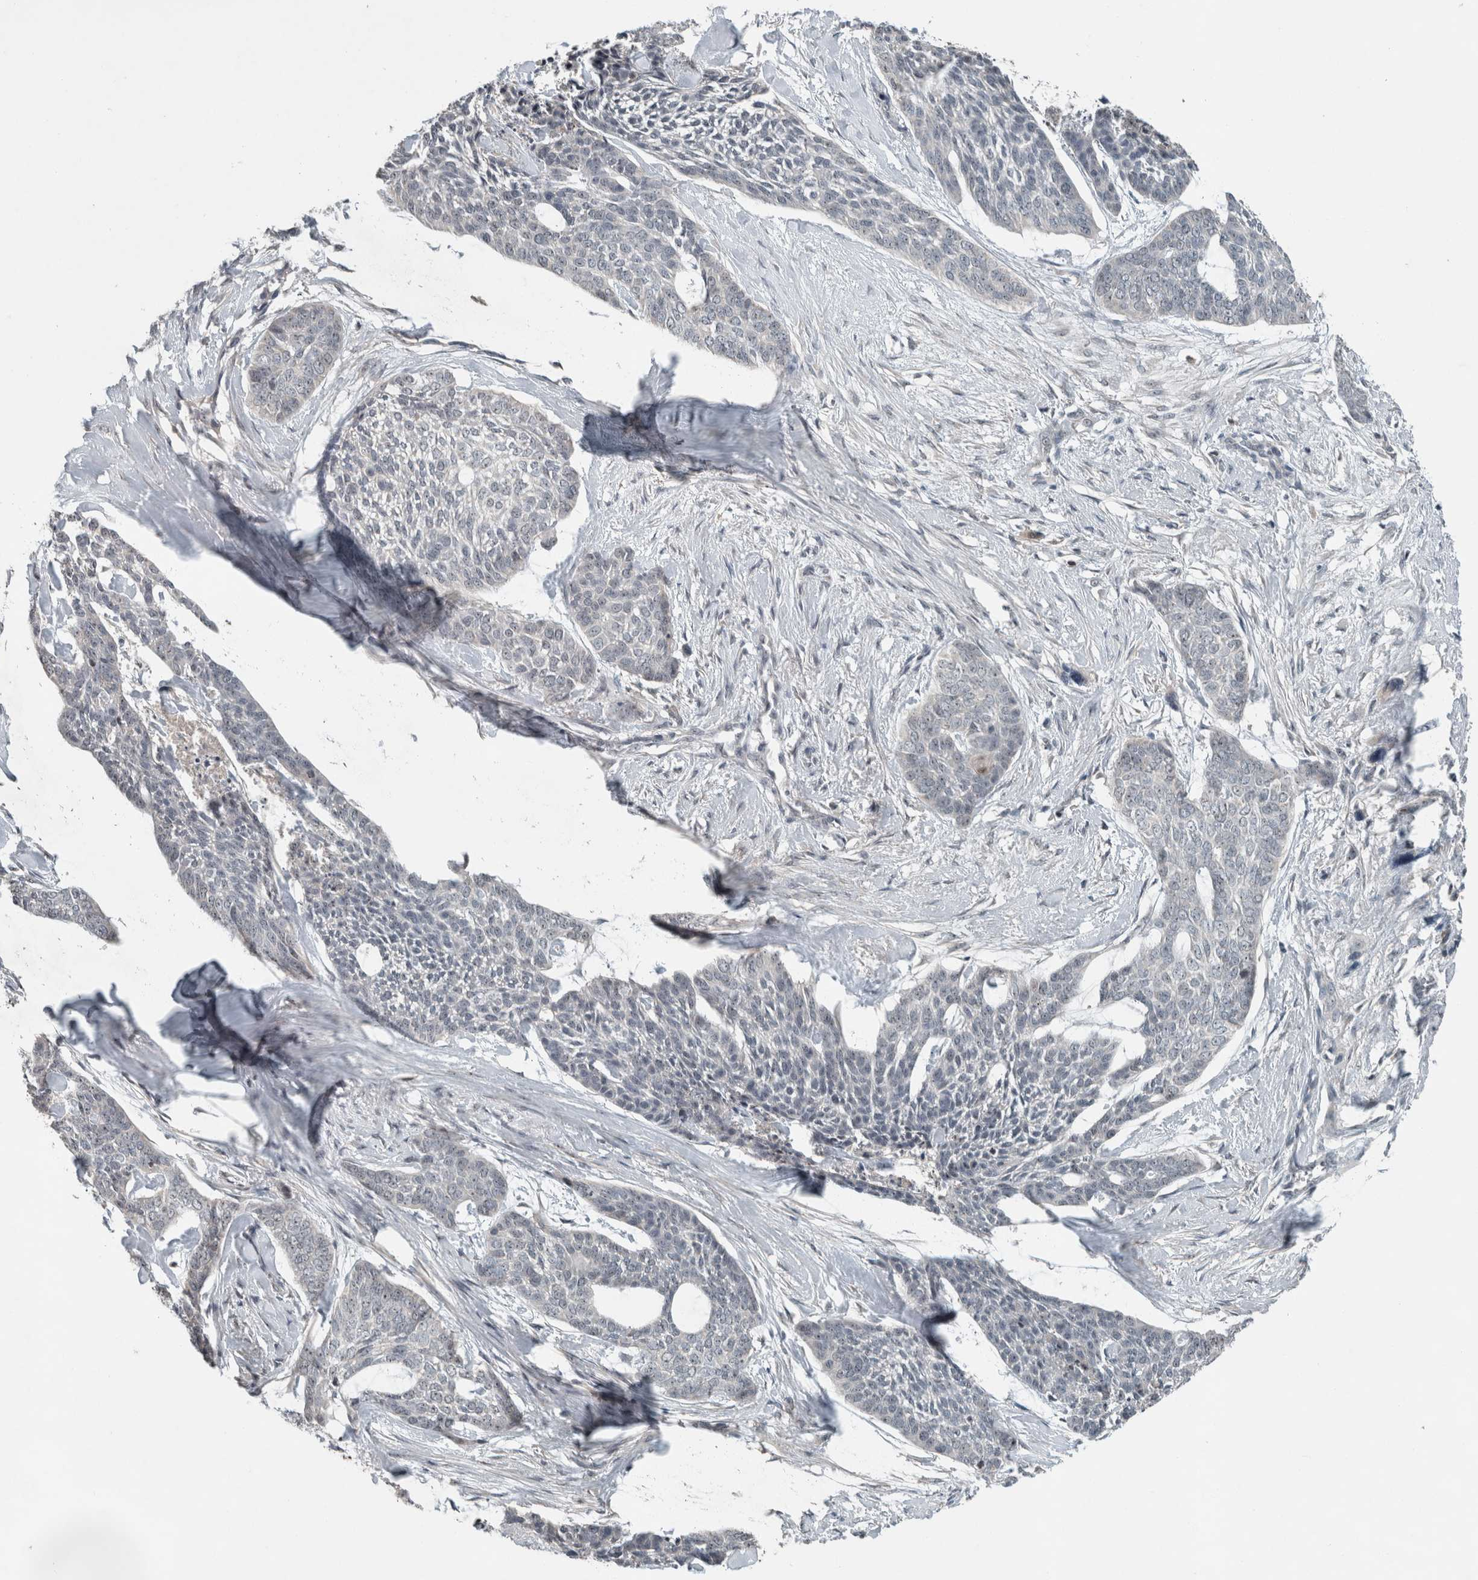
{"staining": {"intensity": "negative", "quantity": "none", "location": "none"}, "tissue": "skin cancer", "cell_type": "Tumor cells", "image_type": "cancer", "snomed": [{"axis": "morphology", "description": "Basal cell carcinoma"}, {"axis": "topography", "description": "Skin"}], "caption": "Immunohistochemistry photomicrograph of neoplastic tissue: skin cancer stained with DAB (3,3'-diaminobenzidine) exhibits no significant protein staining in tumor cells.", "gene": "RPF1", "patient": {"sex": "female", "age": 64}}